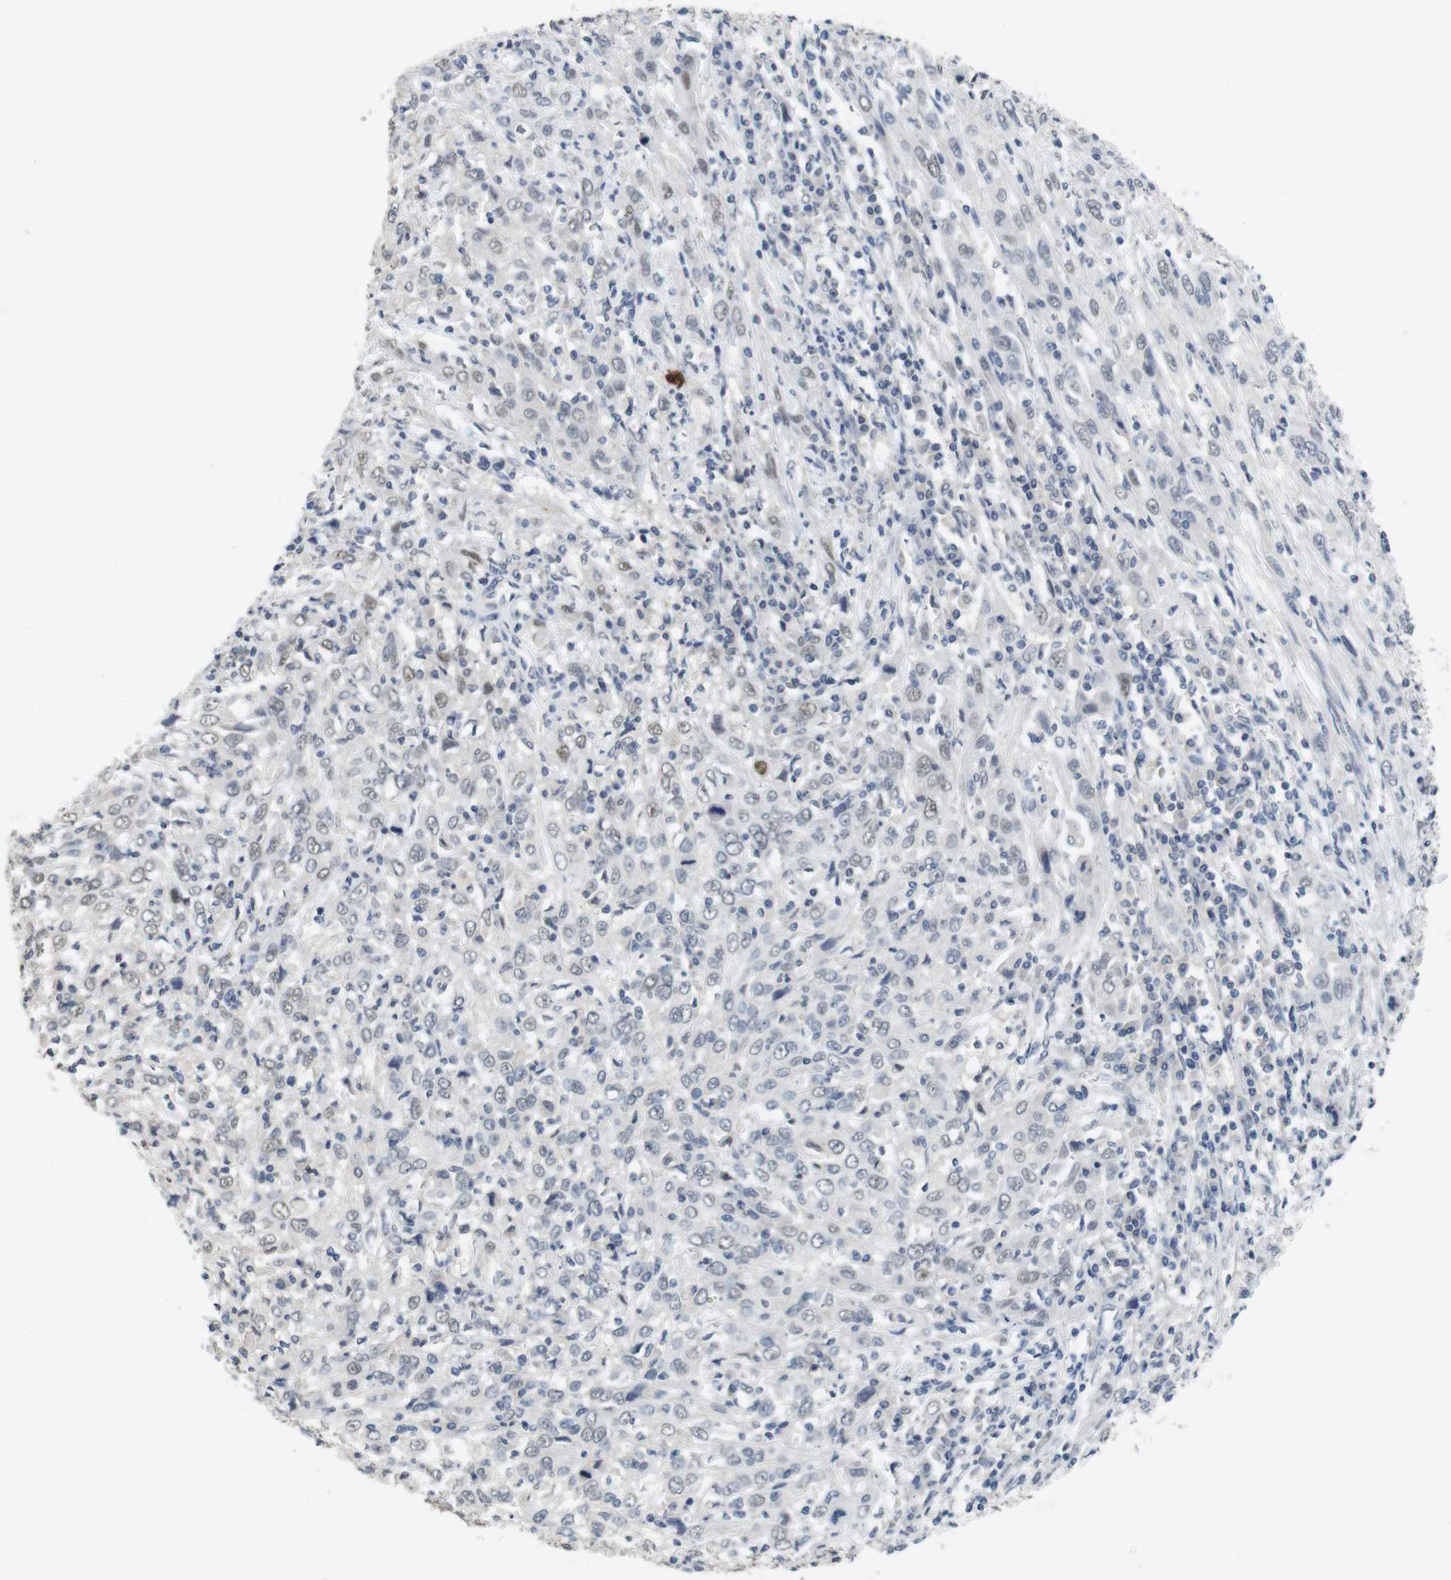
{"staining": {"intensity": "moderate", "quantity": "<25%", "location": "nuclear"}, "tissue": "cervical cancer", "cell_type": "Tumor cells", "image_type": "cancer", "snomed": [{"axis": "morphology", "description": "Squamous cell carcinoma, NOS"}, {"axis": "topography", "description": "Cervix"}], "caption": "DAB (3,3'-diaminobenzidine) immunohistochemical staining of squamous cell carcinoma (cervical) reveals moderate nuclear protein expression in approximately <25% of tumor cells. (DAB (3,3'-diaminobenzidine) IHC with brightfield microscopy, high magnification).", "gene": "SKP2", "patient": {"sex": "female", "age": 46}}